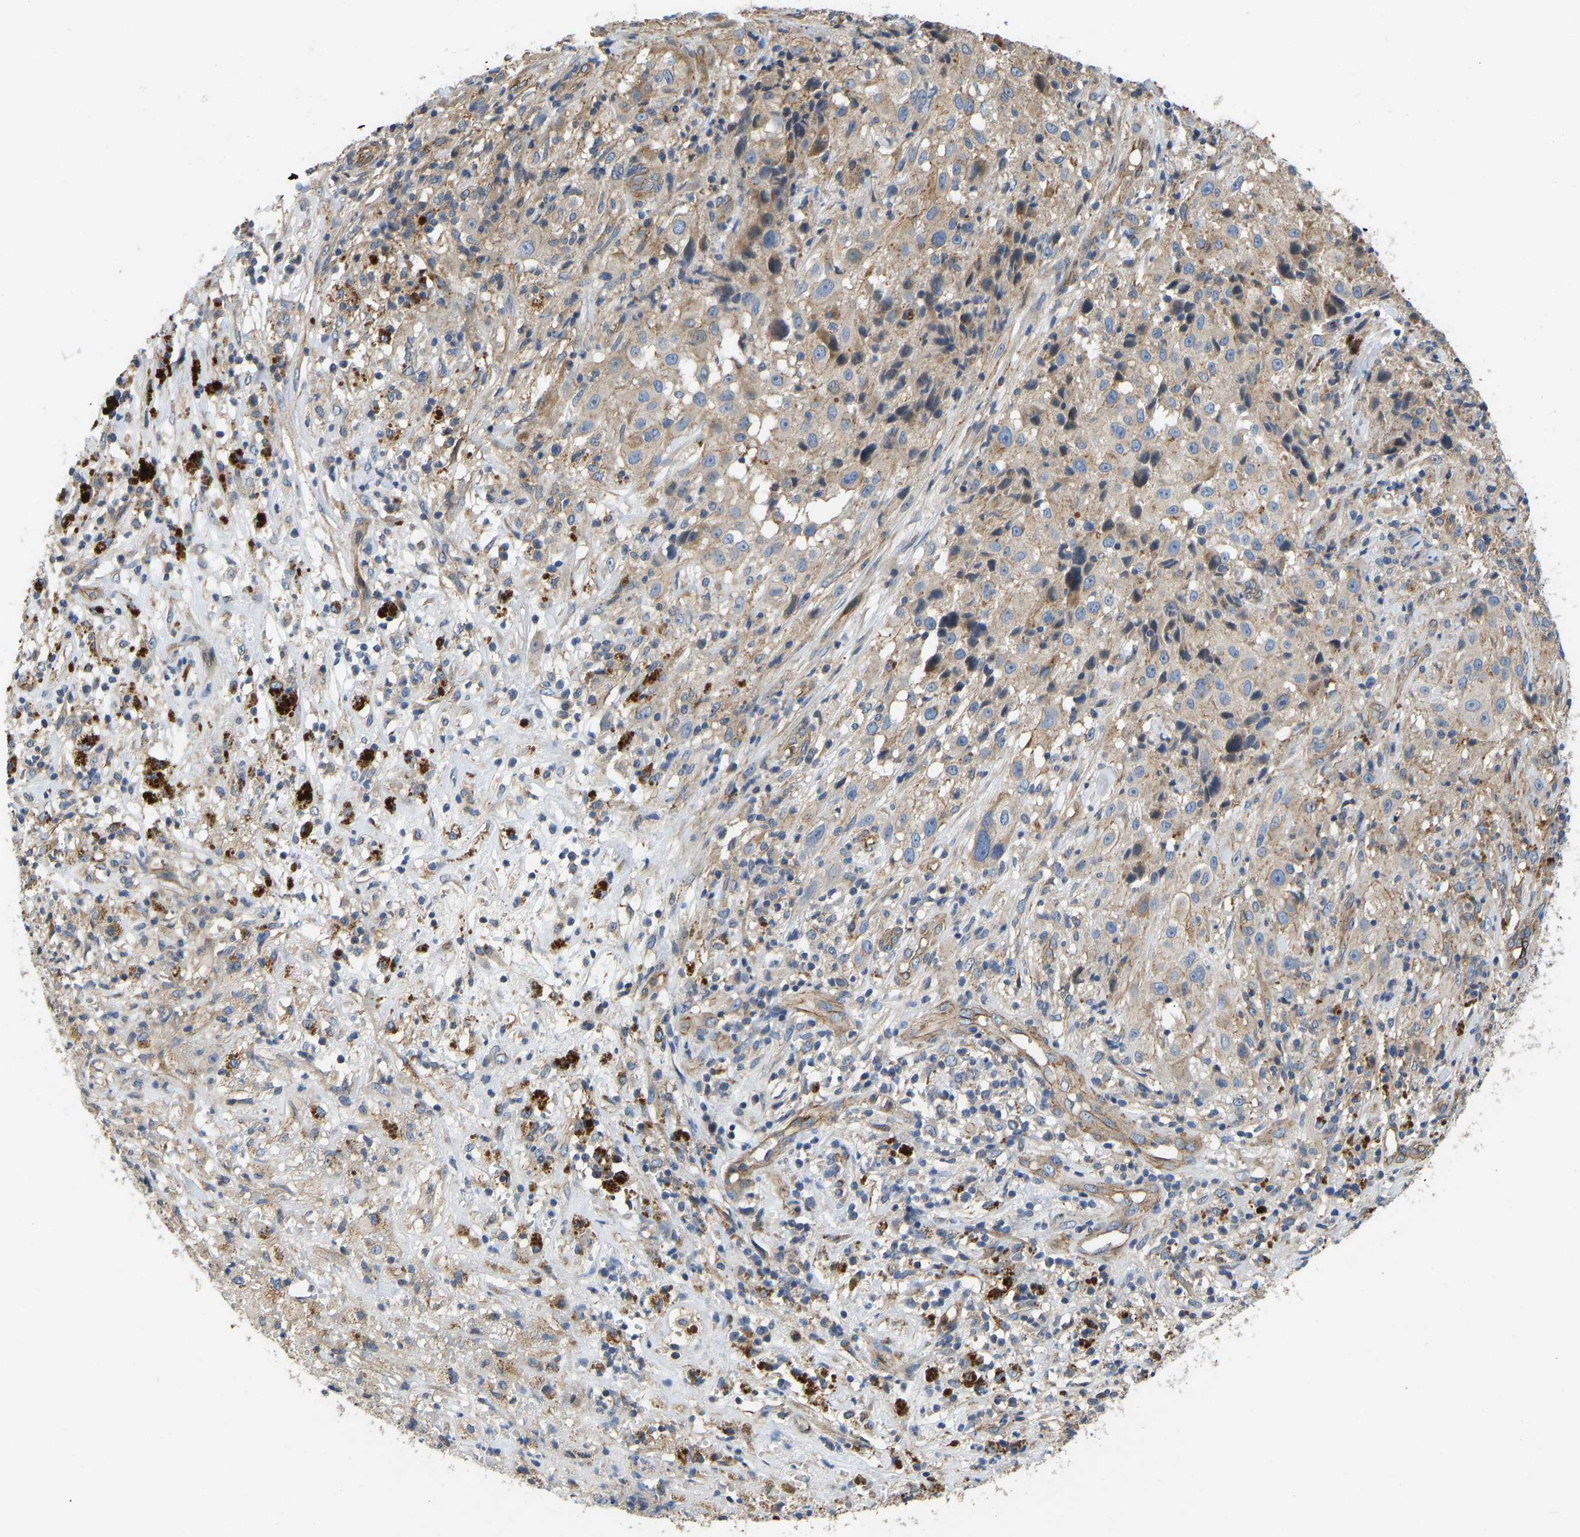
{"staining": {"intensity": "moderate", "quantity": "<25%", "location": "cytoplasmic/membranous"}, "tissue": "melanoma", "cell_type": "Tumor cells", "image_type": "cancer", "snomed": [{"axis": "morphology", "description": "Necrosis, NOS"}, {"axis": "morphology", "description": "Malignant melanoma, NOS"}, {"axis": "topography", "description": "Skin"}], "caption": "Immunohistochemistry (IHC) of human melanoma reveals low levels of moderate cytoplasmic/membranous staining in about <25% of tumor cells.", "gene": "ELMO2", "patient": {"sex": "female", "age": 87}}